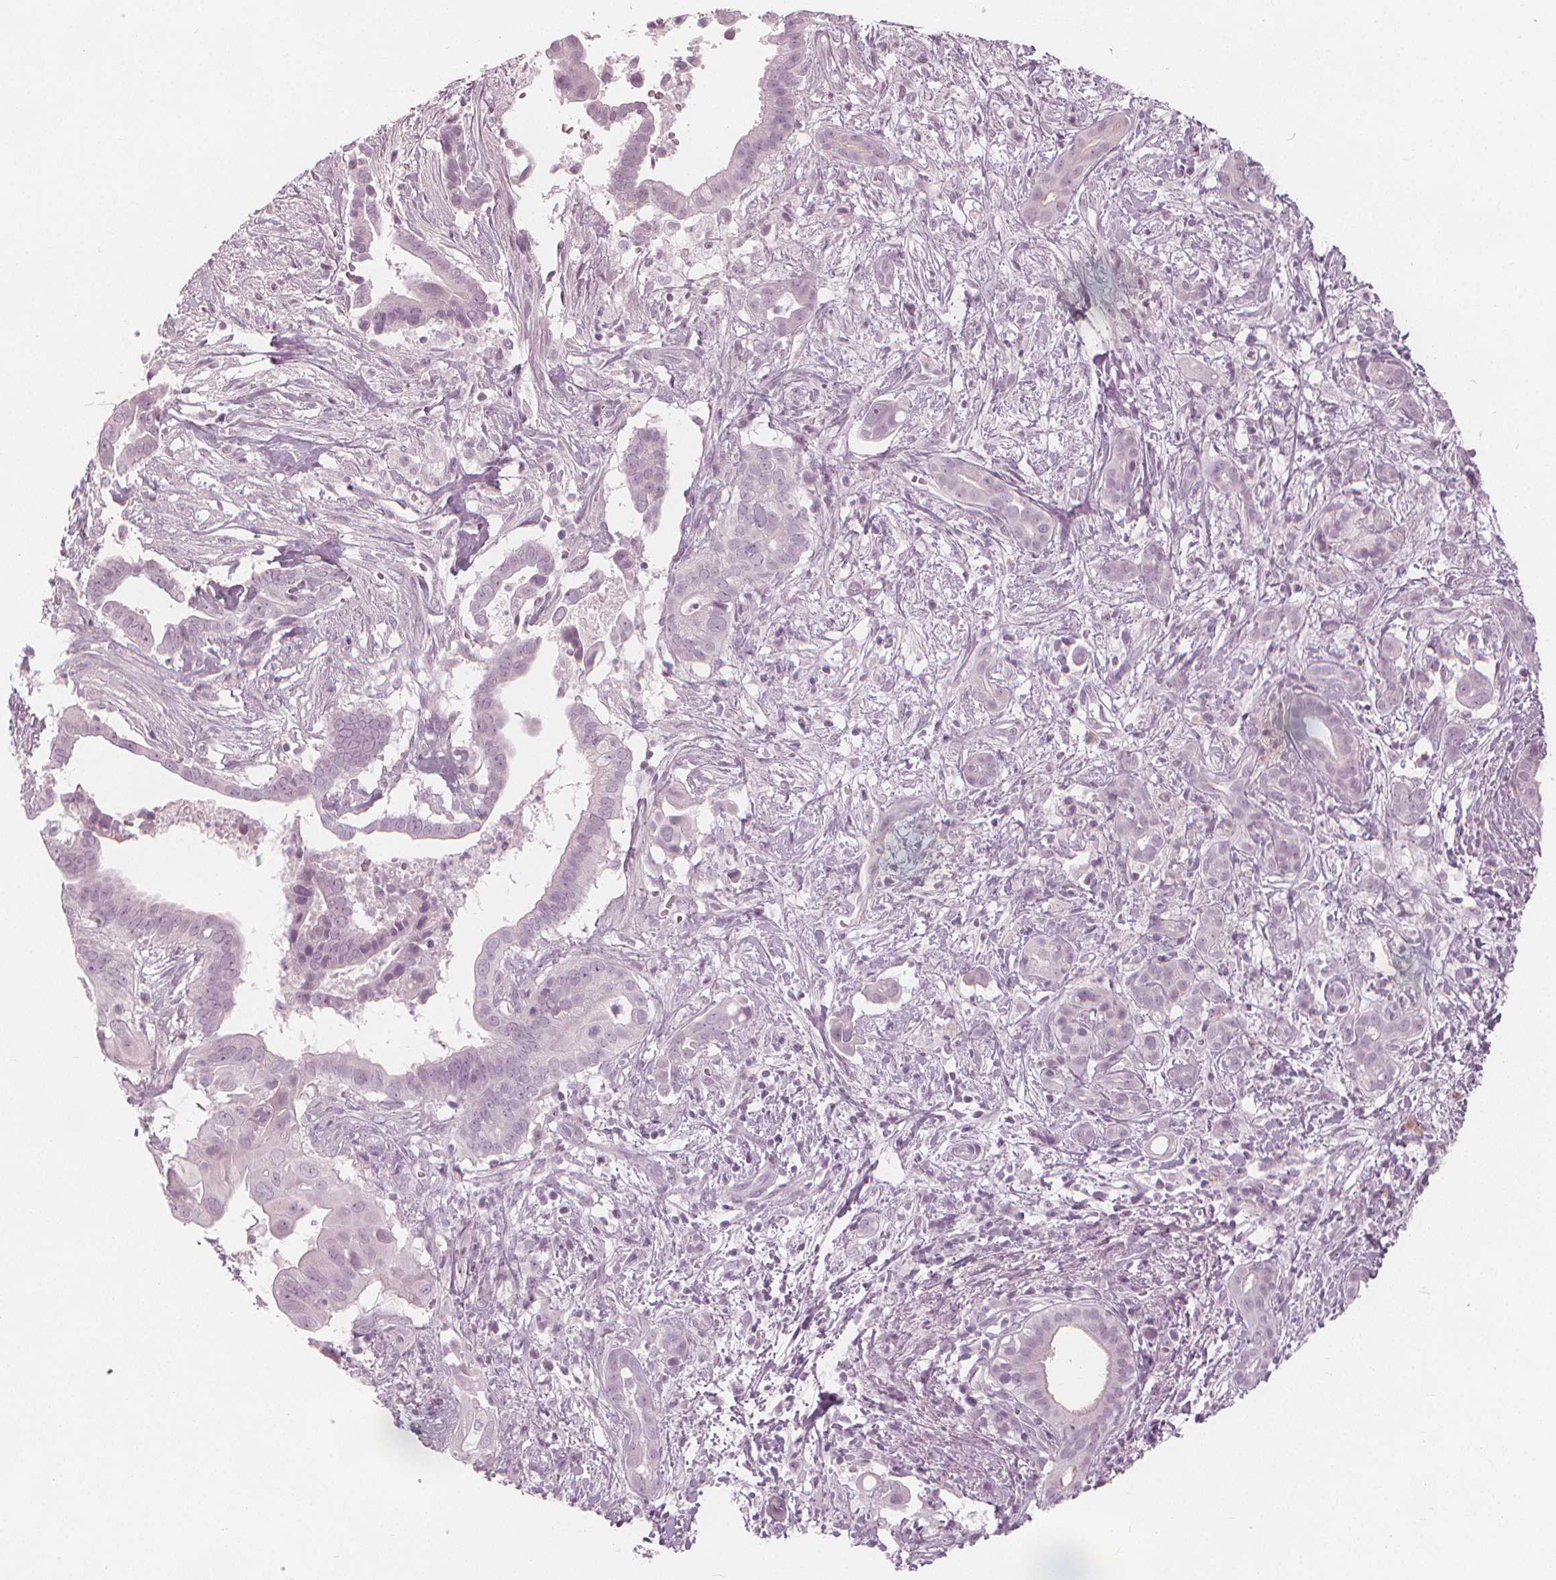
{"staining": {"intensity": "negative", "quantity": "none", "location": "none"}, "tissue": "pancreatic cancer", "cell_type": "Tumor cells", "image_type": "cancer", "snomed": [{"axis": "morphology", "description": "Adenocarcinoma, NOS"}, {"axis": "topography", "description": "Pancreas"}], "caption": "An image of human pancreatic adenocarcinoma is negative for staining in tumor cells. (DAB (3,3'-diaminobenzidine) immunohistochemistry with hematoxylin counter stain).", "gene": "PAEP", "patient": {"sex": "male", "age": 61}}